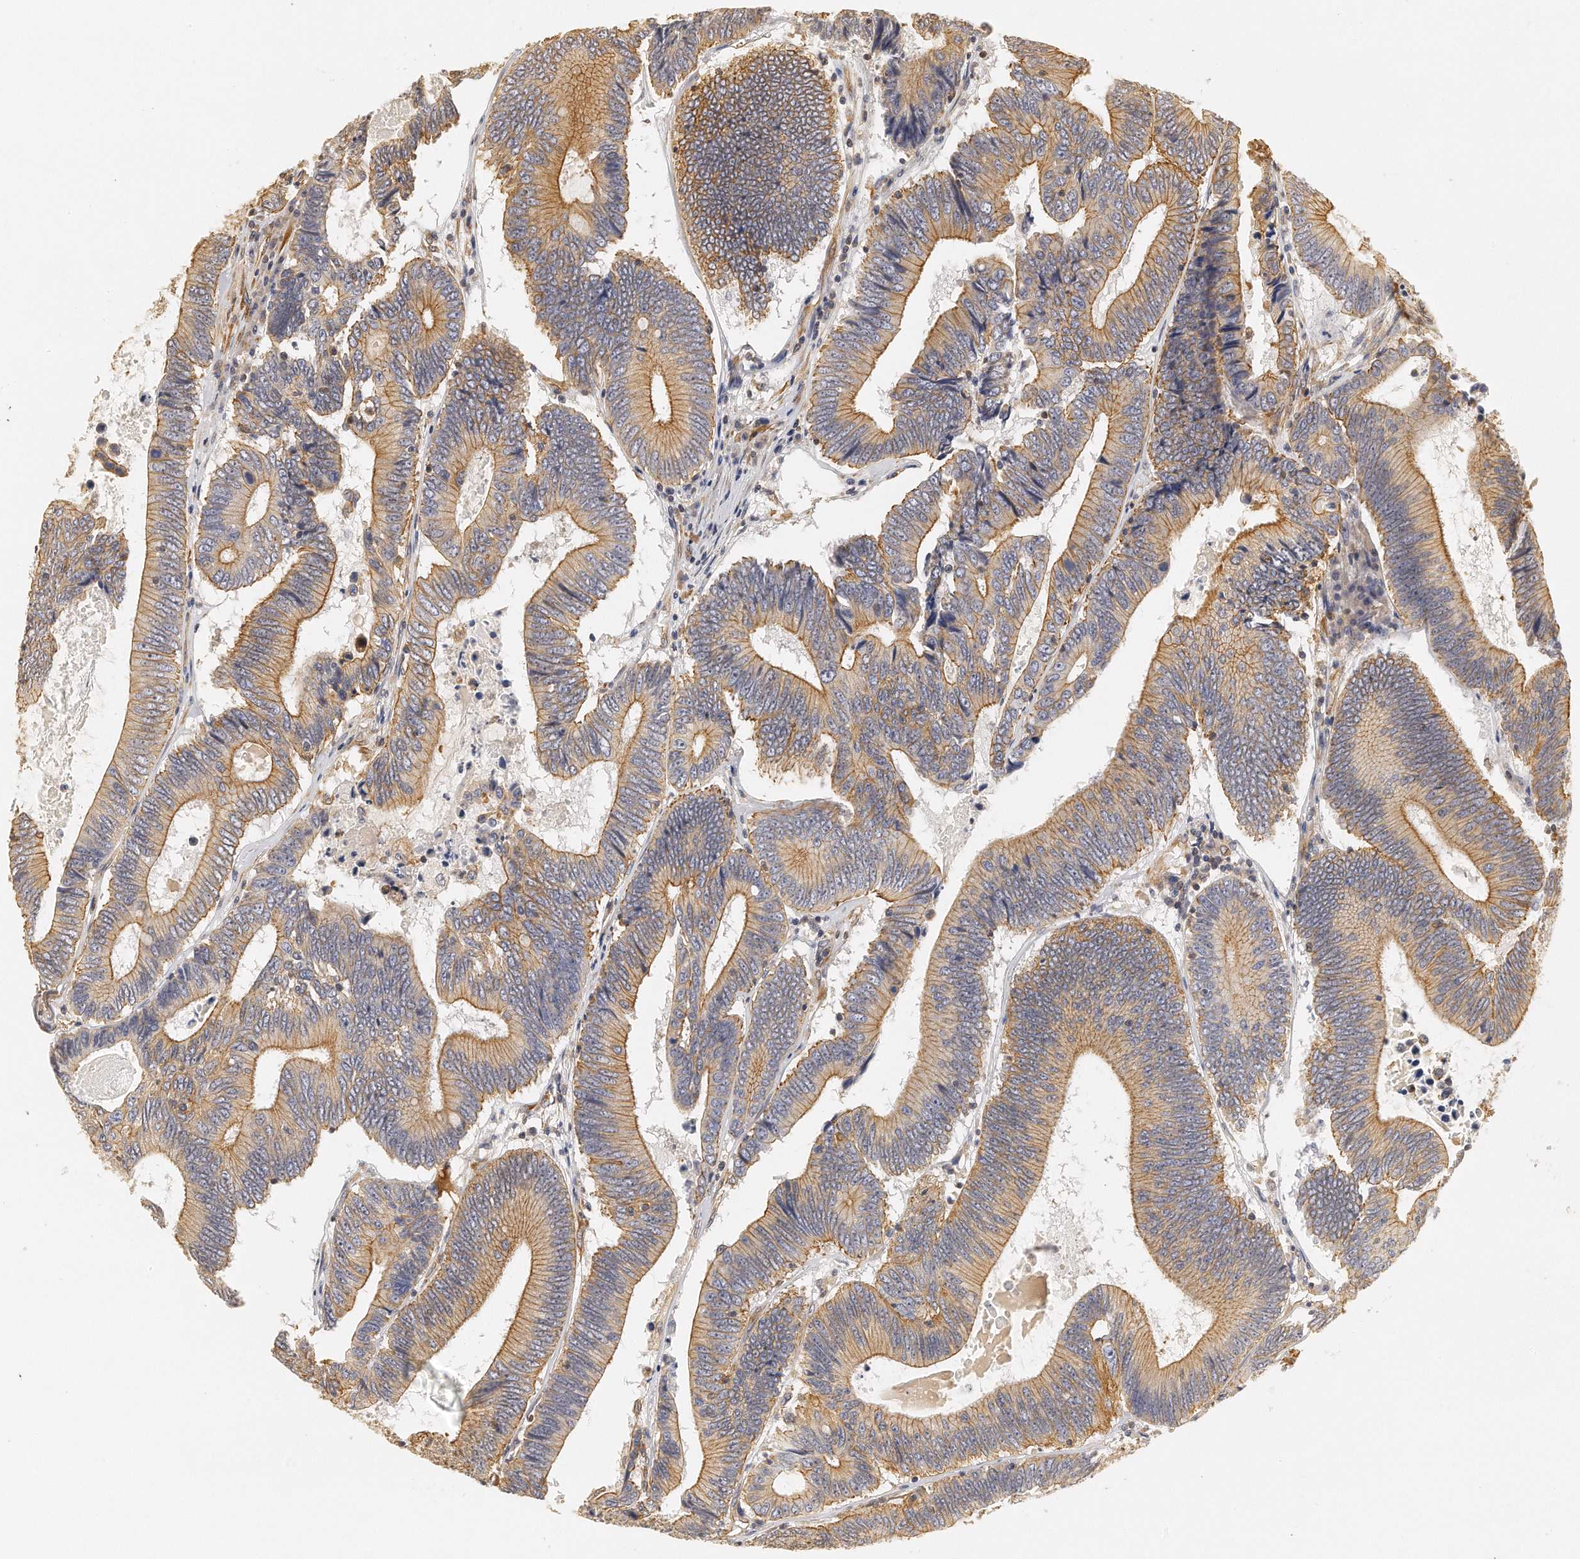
{"staining": {"intensity": "moderate", "quantity": ">75%", "location": "cytoplasmic/membranous"}, "tissue": "colorectal cancer", "cell_type": "Tumor cells", "image_type": "cancer", "snomed": [{"axis": "morphology", "description": "Adenocarcinoma, NOS"}, {"axis": "topography", "description": "Colon"}], "caption": "Moderate cytoplasmic/membranous positivity for a protein is present in approximately >75% of tumor cells of colorectal cancer (adenocarcinoma) using immunohistochemistry (IHC).", "gene": "CHST7", "patient": {"sex": "female", "age": 78}}